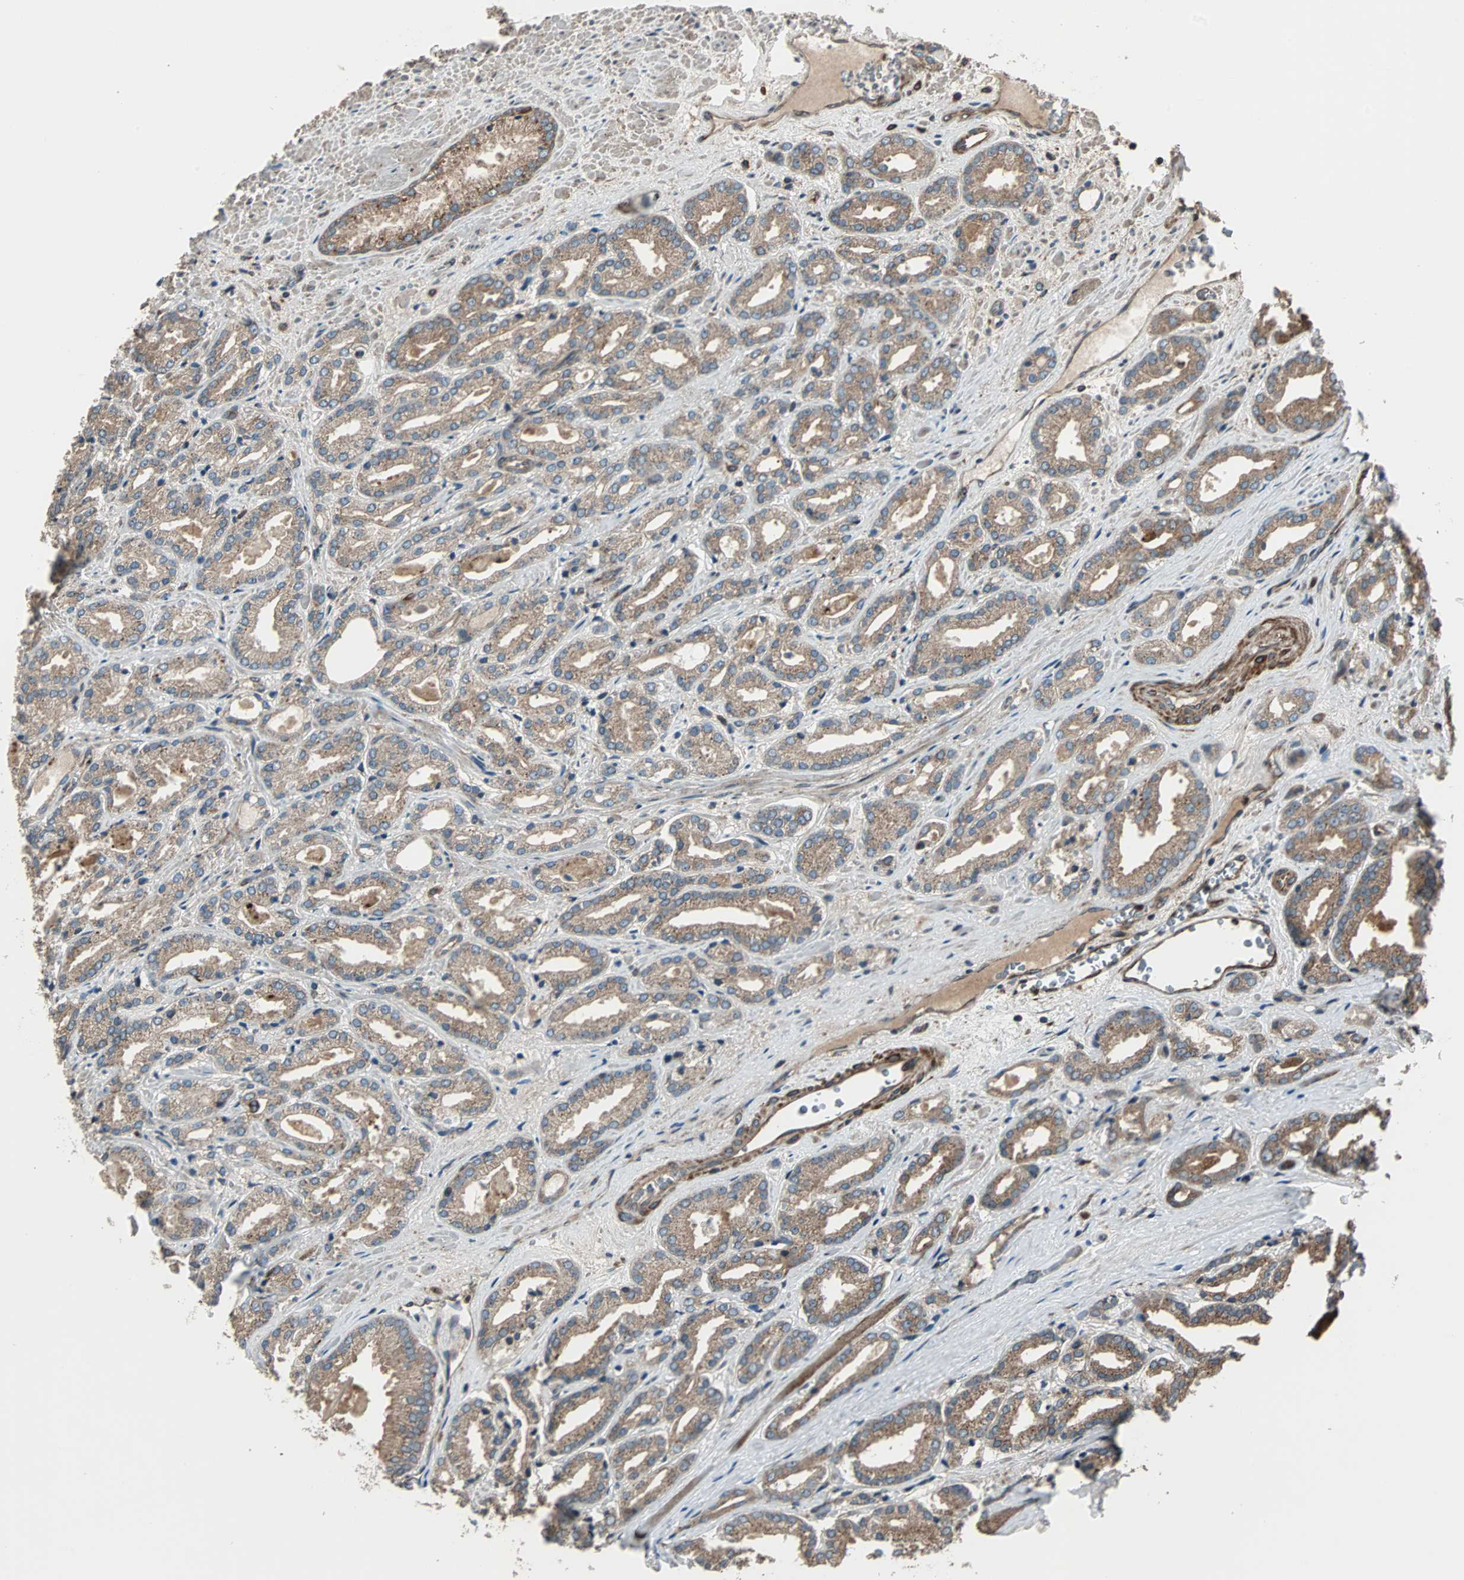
{"staining": {"intensity": "moderate", "quantity": ">75%", "location": "cytoplasmic/membranous"}, "tissue": "prostate cancer", "cell_type": "Tumor cells", "image_type": "cancer", "snomed": [{"axis": "morphology", "description": "Adenocarcinoma, Low grade"}, {"axis": "topography", "description": "Prostate"}], "caption": "Immunohistochemistry (IHC) photomicrograph of neoplastic tissue: human adenocarcinoma (low-grade) (prostate) stained using IHC demonstrates medium levels of moderate protein expression localized specifically in the cytoplasmic/membranous of tumor cells, appearing as a cytoplasmic/membranous brown color.", "gene": "RAB7A", "patient": {"sex": "male", "age": 59}}